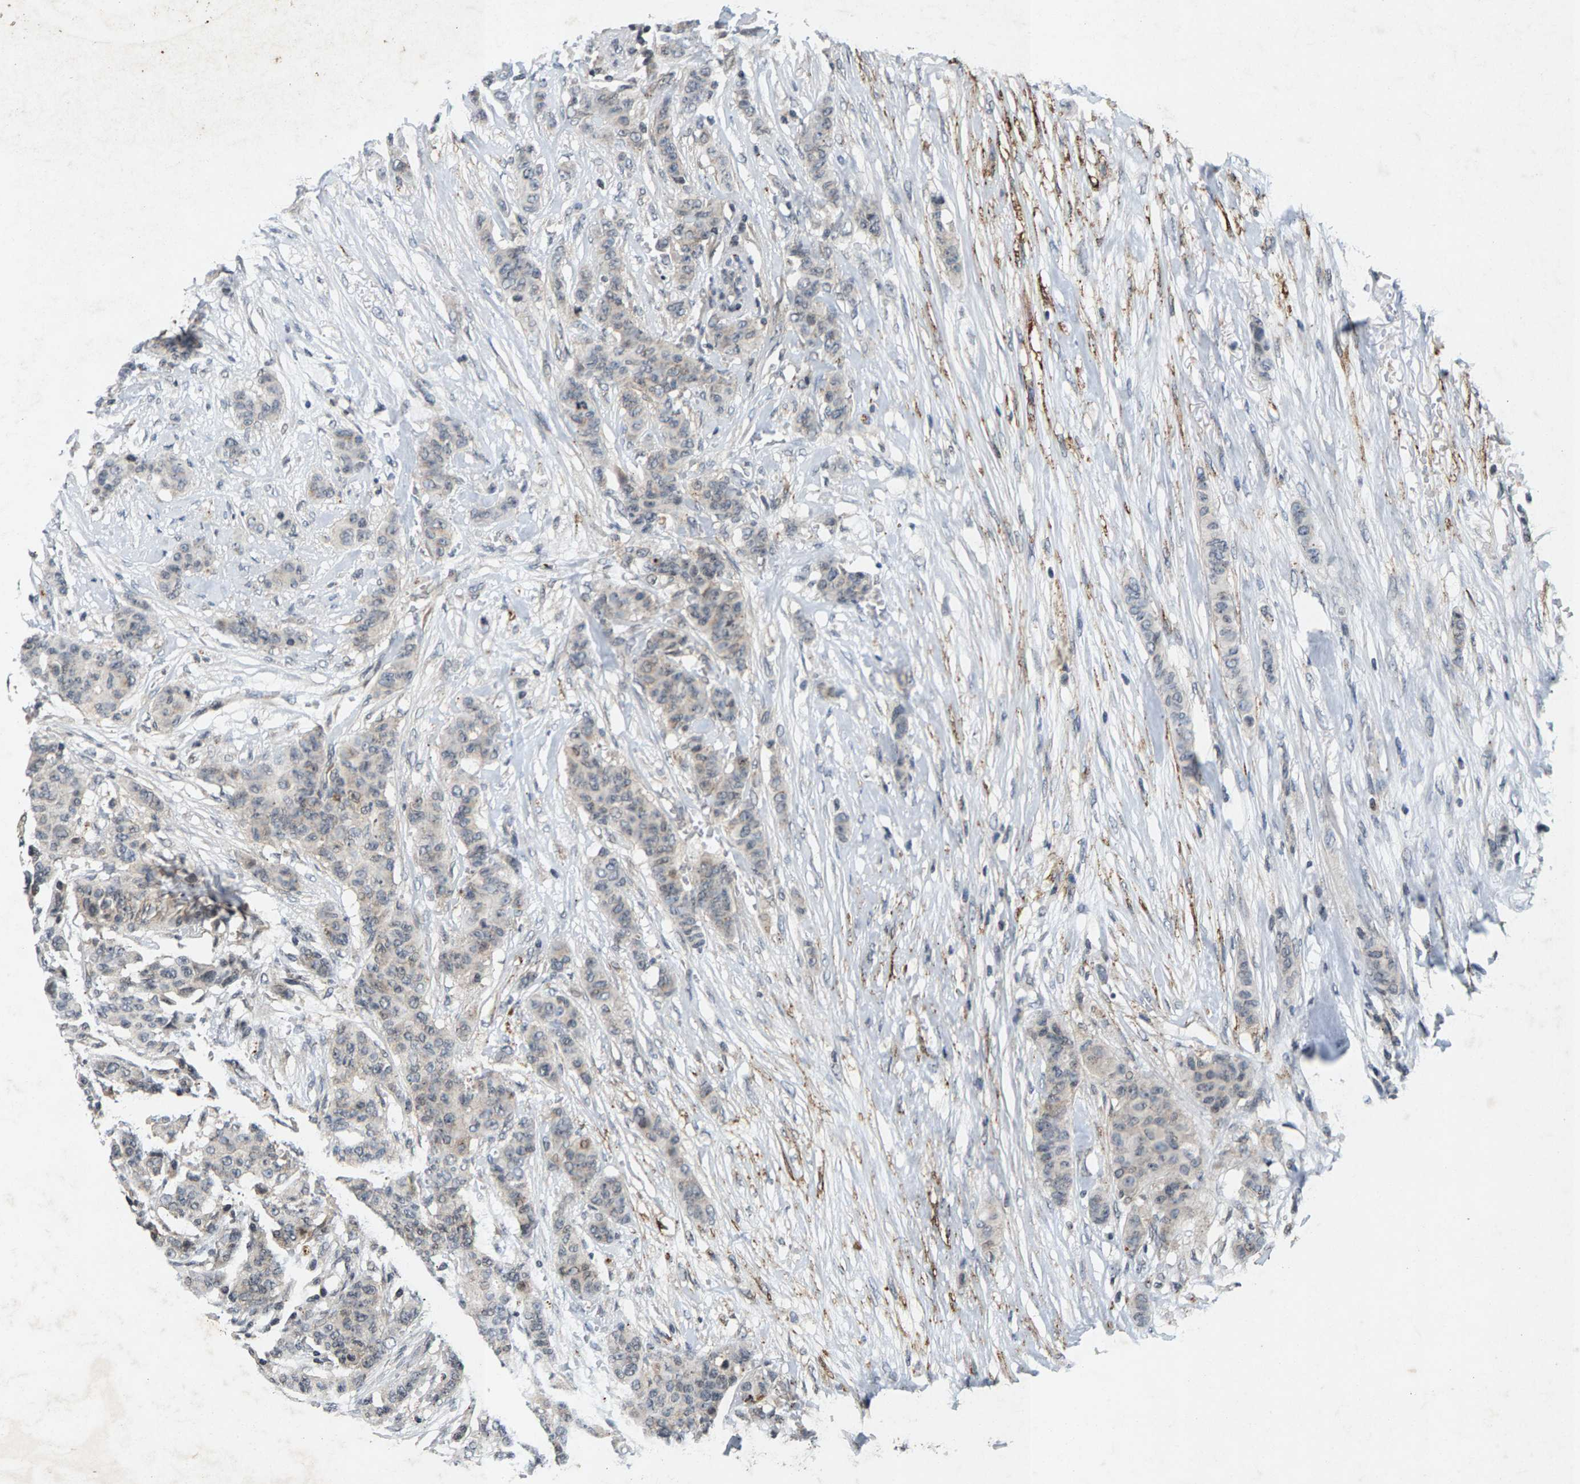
{"staining": {"intensity": "weak", "quantity": "<25%", "location": "cytoplasmic/membranous,nuclear"}, "tissue": "breast cancer", "cell_type": "Tumor cells", "image_type": "cancer", "snomed": [{"axis": "morphology", "description": "Duct carcinoma"}, {"axis": "topography", "description": "Breast"}], "caption": "Immunohistochemistry photomicrograph of breast cancer (invasive ductal carcinoma) stained for a protein (brown), which displays no expression in tumor cells.", "gene": "ZPR1", "patient": {"sex": "female", "age": 40}}